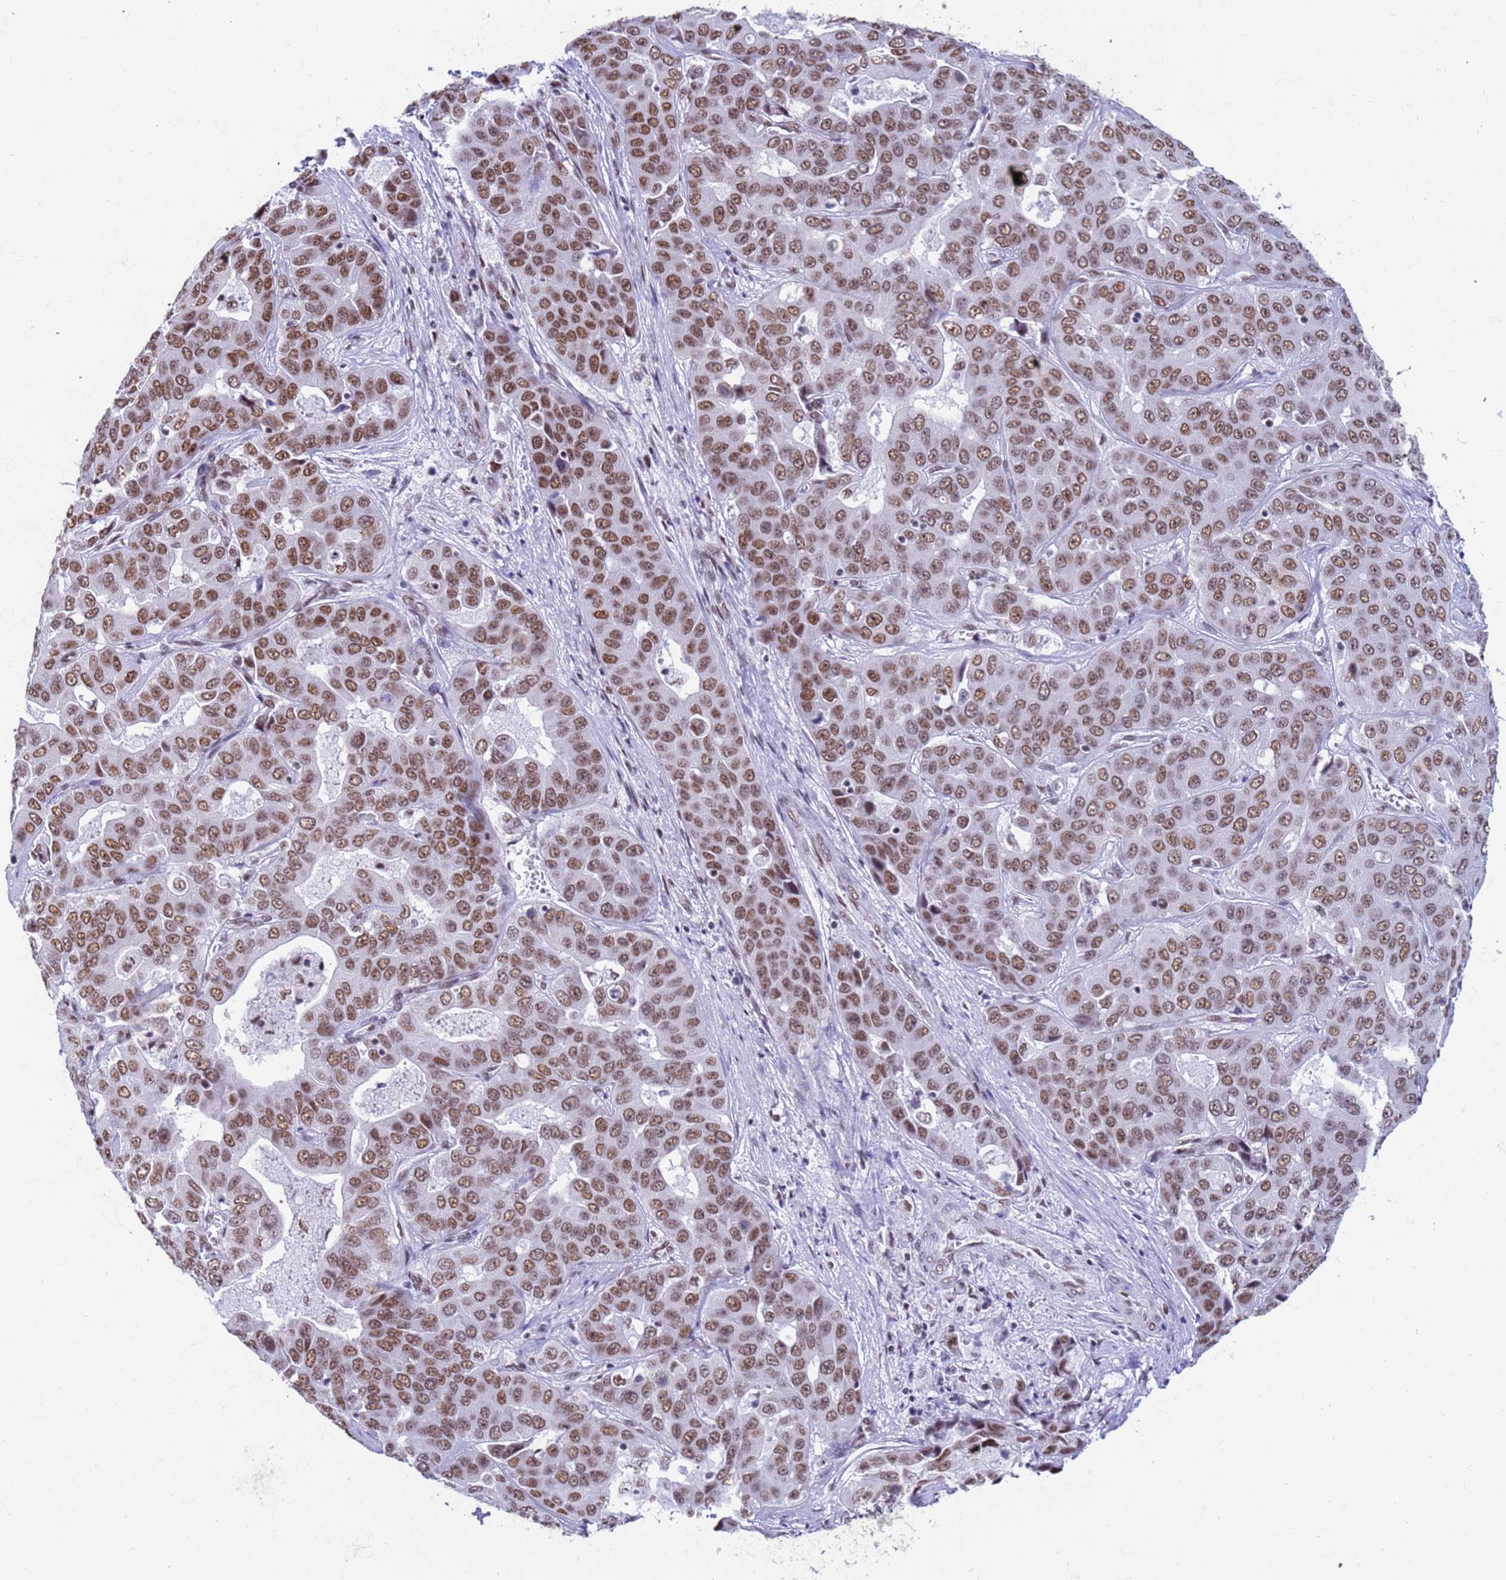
{"staining": {"intensity": "moderate", "quantity": ">75%", "location": "nuclear"}, "tissue": "liver cancer", "cell_type": "Tumor cells", "image_type": "cancer", "snomed": [{"axis": "morphology", "description": "Cholangiocarcinoma"}, {"axis": "topography", "description": "Liver"}], "caption": "Human liver cancer stained with a brown dye shows moderate nuclear positive staining in about >75% of tumor cells.", "gene": "FAM170B", "patient": {"sex": "female", "age": 52}}